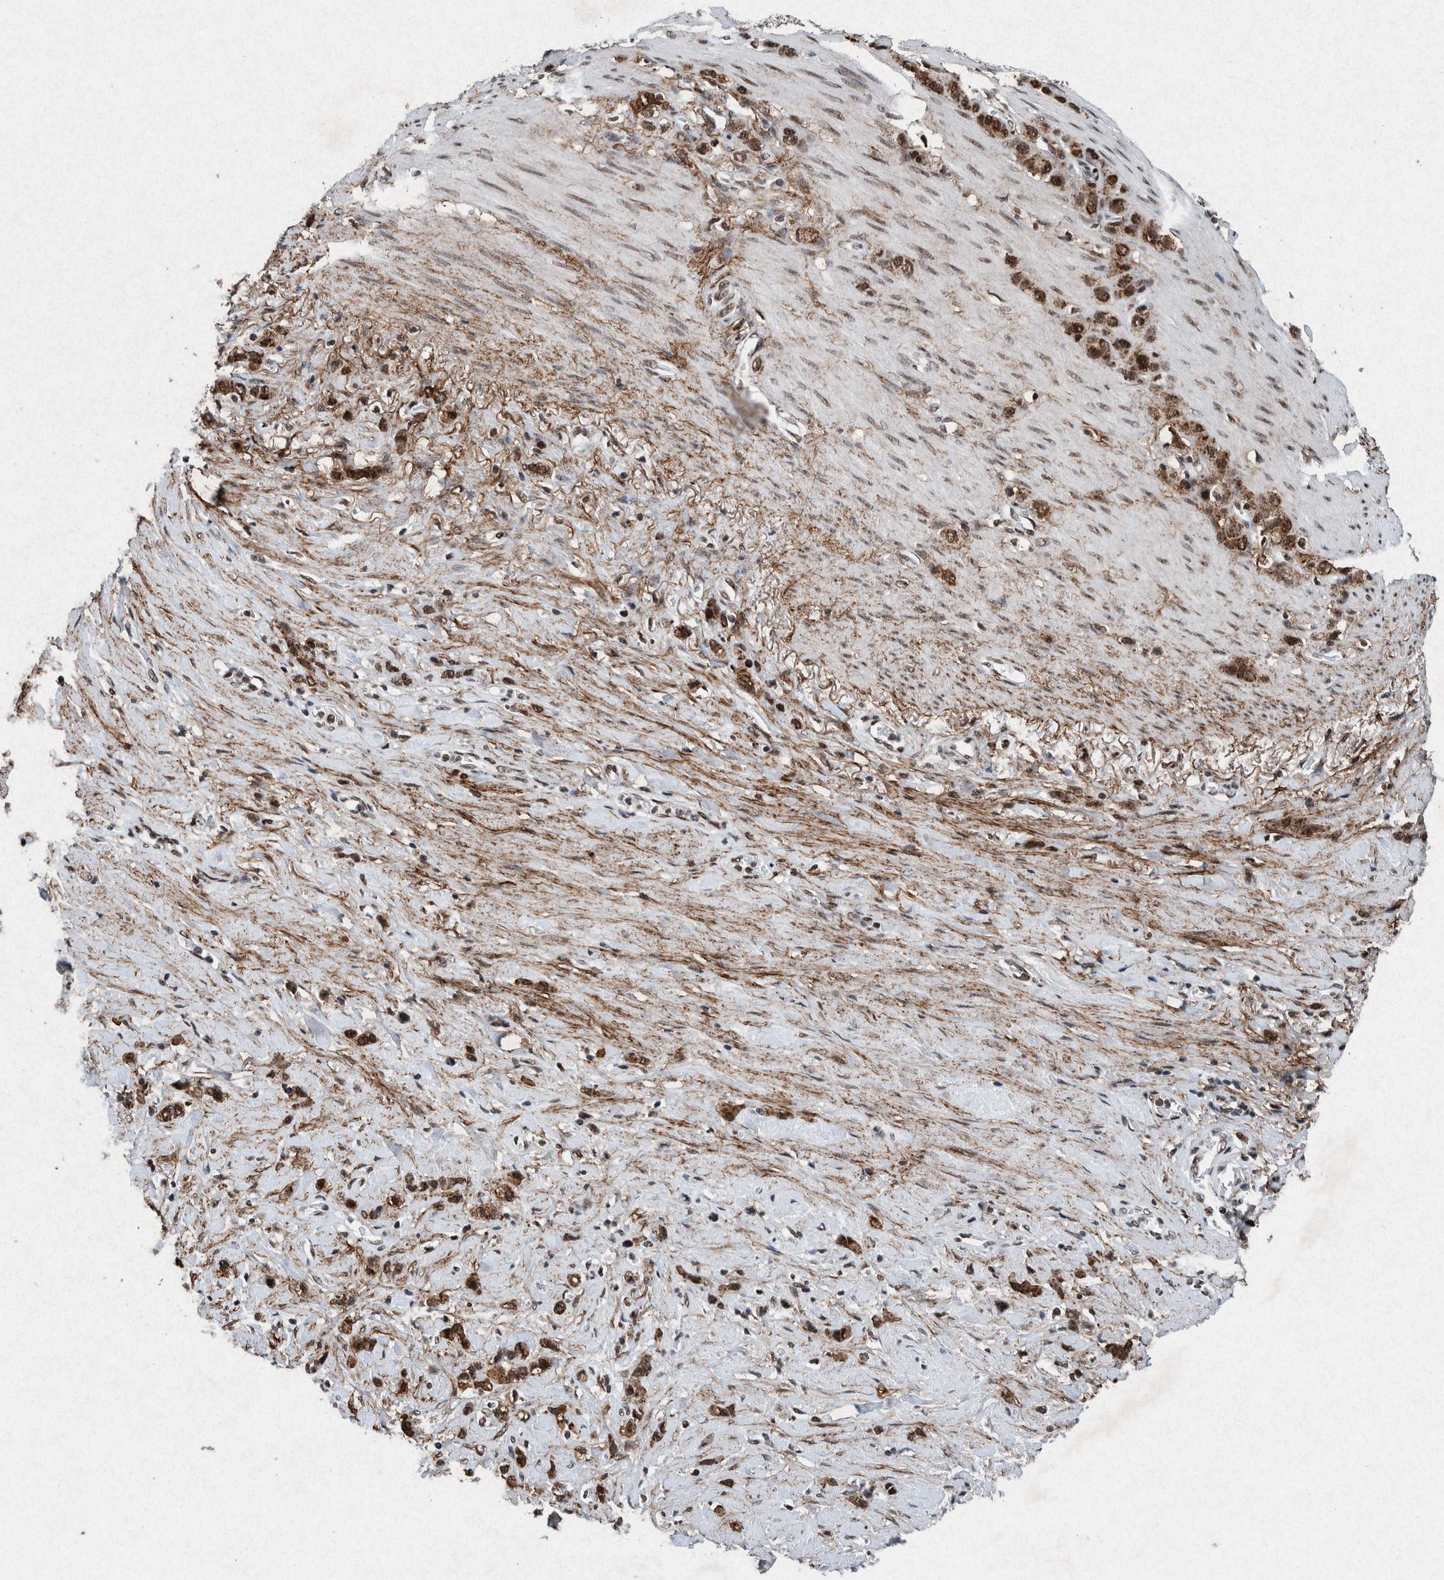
{"staining": {"intensity": "strong", "quantity": ">75%", "location": "nuclear"}, "tissue": "stomach cancer", "cell_type": "Tumor cells", "image_type": "cancer", "snomed": [{"axis": "morphology", "description": "Normal tissue, NOS"}, {"axis": "morphology", "description": "Adenocarcinoma, NOS"}, {"axis": "morphology", "description": "Adenocarcinoma, High grade"}, {"axis": "topography", "description": "Stomach, upper"}, {"axis": "topography", "description": "Stomach"}], "caption": "A histopathology image of human stomach cancer (adenocarcinoma (high-grade)) stained for a protein shows strong nuclear brown staining in tumor cells.", "gene": "TAF10", "patient": {"sex": "female", "age": 65}}